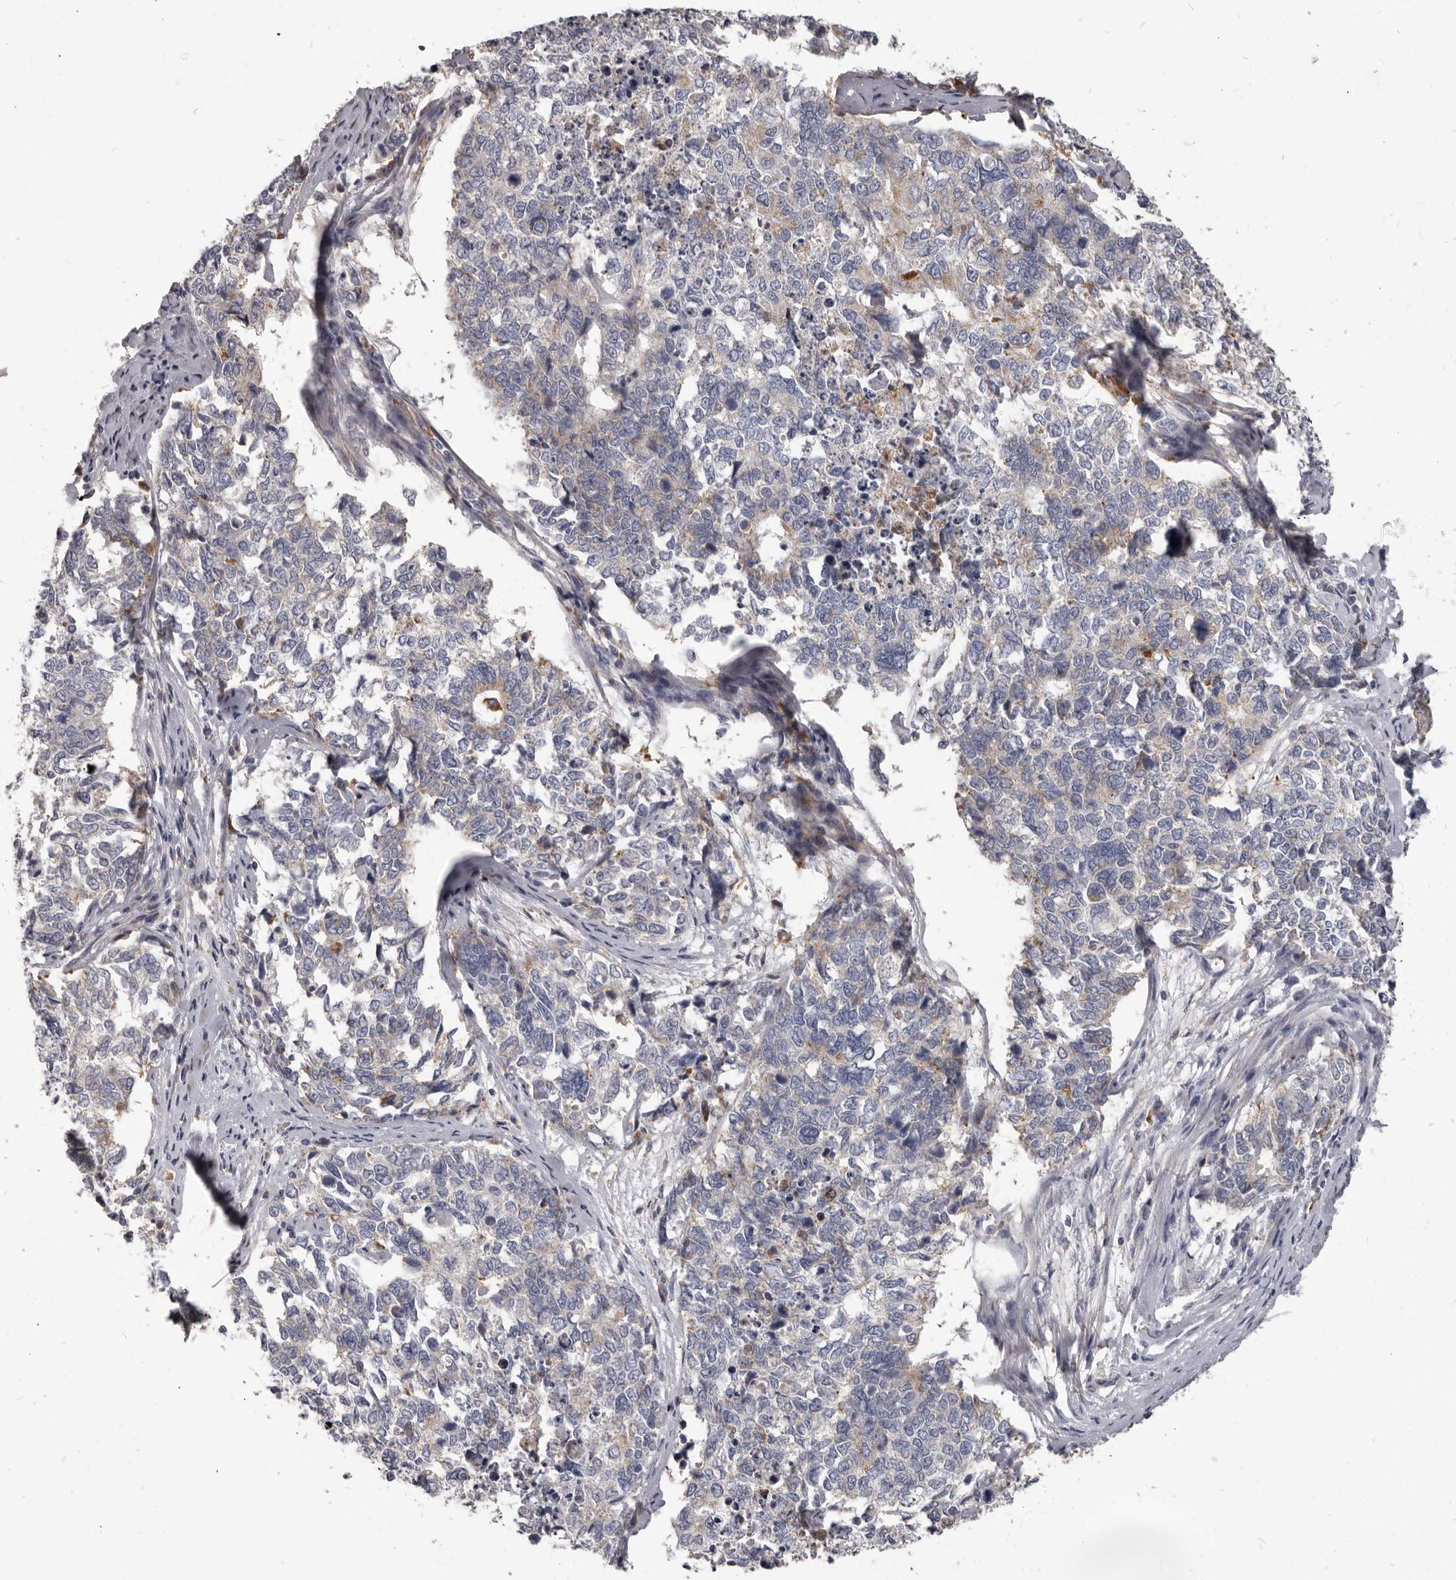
{"staining": {"intensity": "weak", "quantity": "<25%", "location": "cytoplasmic/membranous"}, "tissue": "cervical cancer", "cell_type": "Tumor cells", "image_type": "cancer", "snomed": [{"axis": "morphology", "description": "Squamous cell carcinoma, NOS"}, {"axis": "topography", "description": "Cervix"}], "caption": "Micrograph shows no protein staining in tumor cells of cervical cancer tissue. The staining was performed using DAB (3,3'-diaminobenzidine) to visualize the protein expression in brown, while the nuclei were stained in blue with hematoxylin (Magnification: 20x).", "gene": "PI4K2A", "patient": {"sex": "female", "age": 63}}